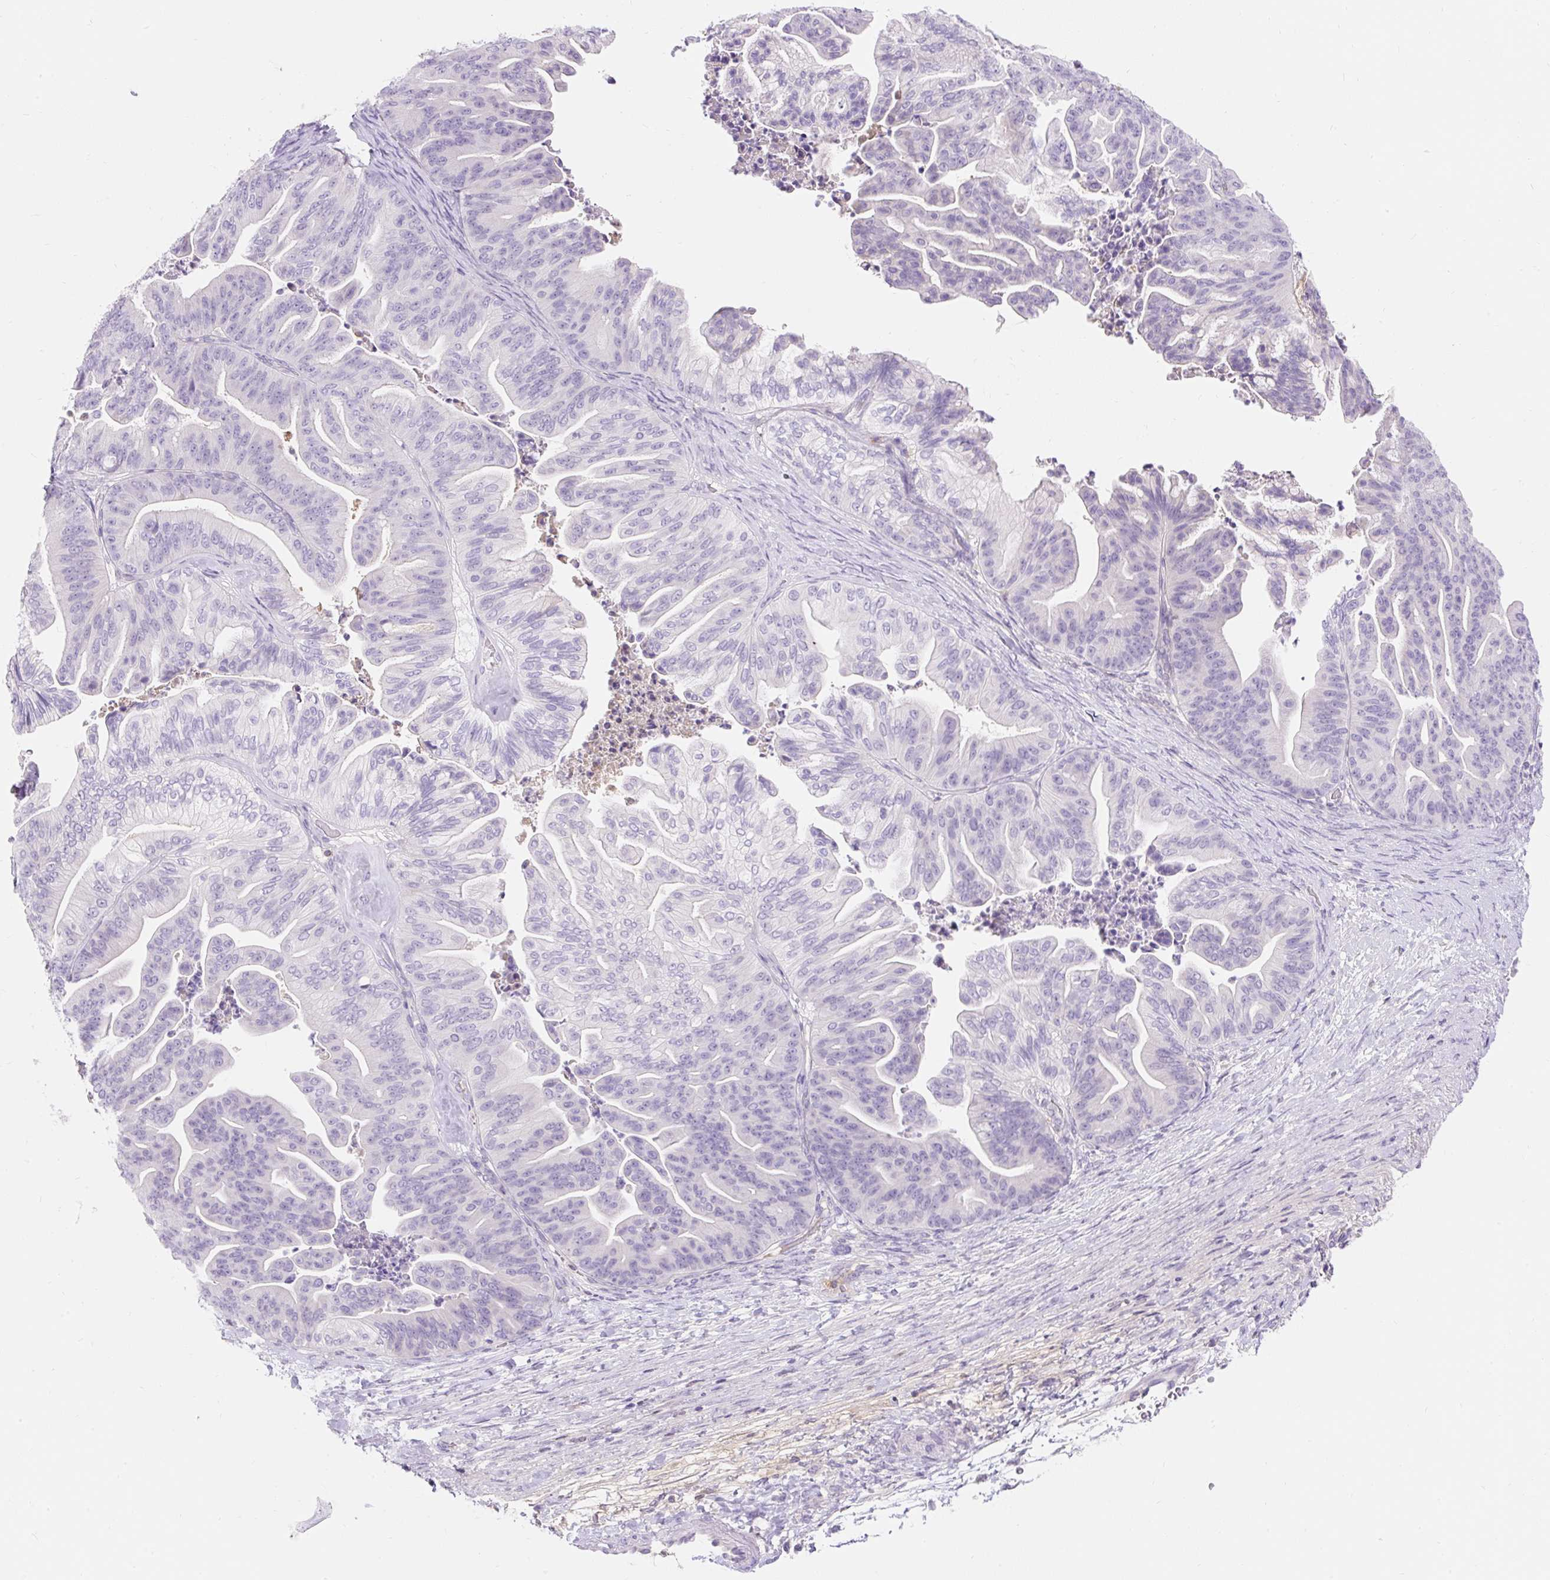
{"staining": {"intensity": "negative", "quantity": "none", "location": "none"}, "tissue": "ovarian cancer", "cell_type": "Tumor cells", "image_type": "cancer", "snomed": [{"axis": "morphology", "description": "Cystadenocarcinoma, mucinous, NOS"}, {"axis": "topography", "description": "Ovary"}], "caption": "Ovarian cancer stained for a protein using immunohistochemistry (IHC) demonstrates no expression tumor cells.", "gene": "TMEM150C", "patient": {"sex": "female", "age": 67}}